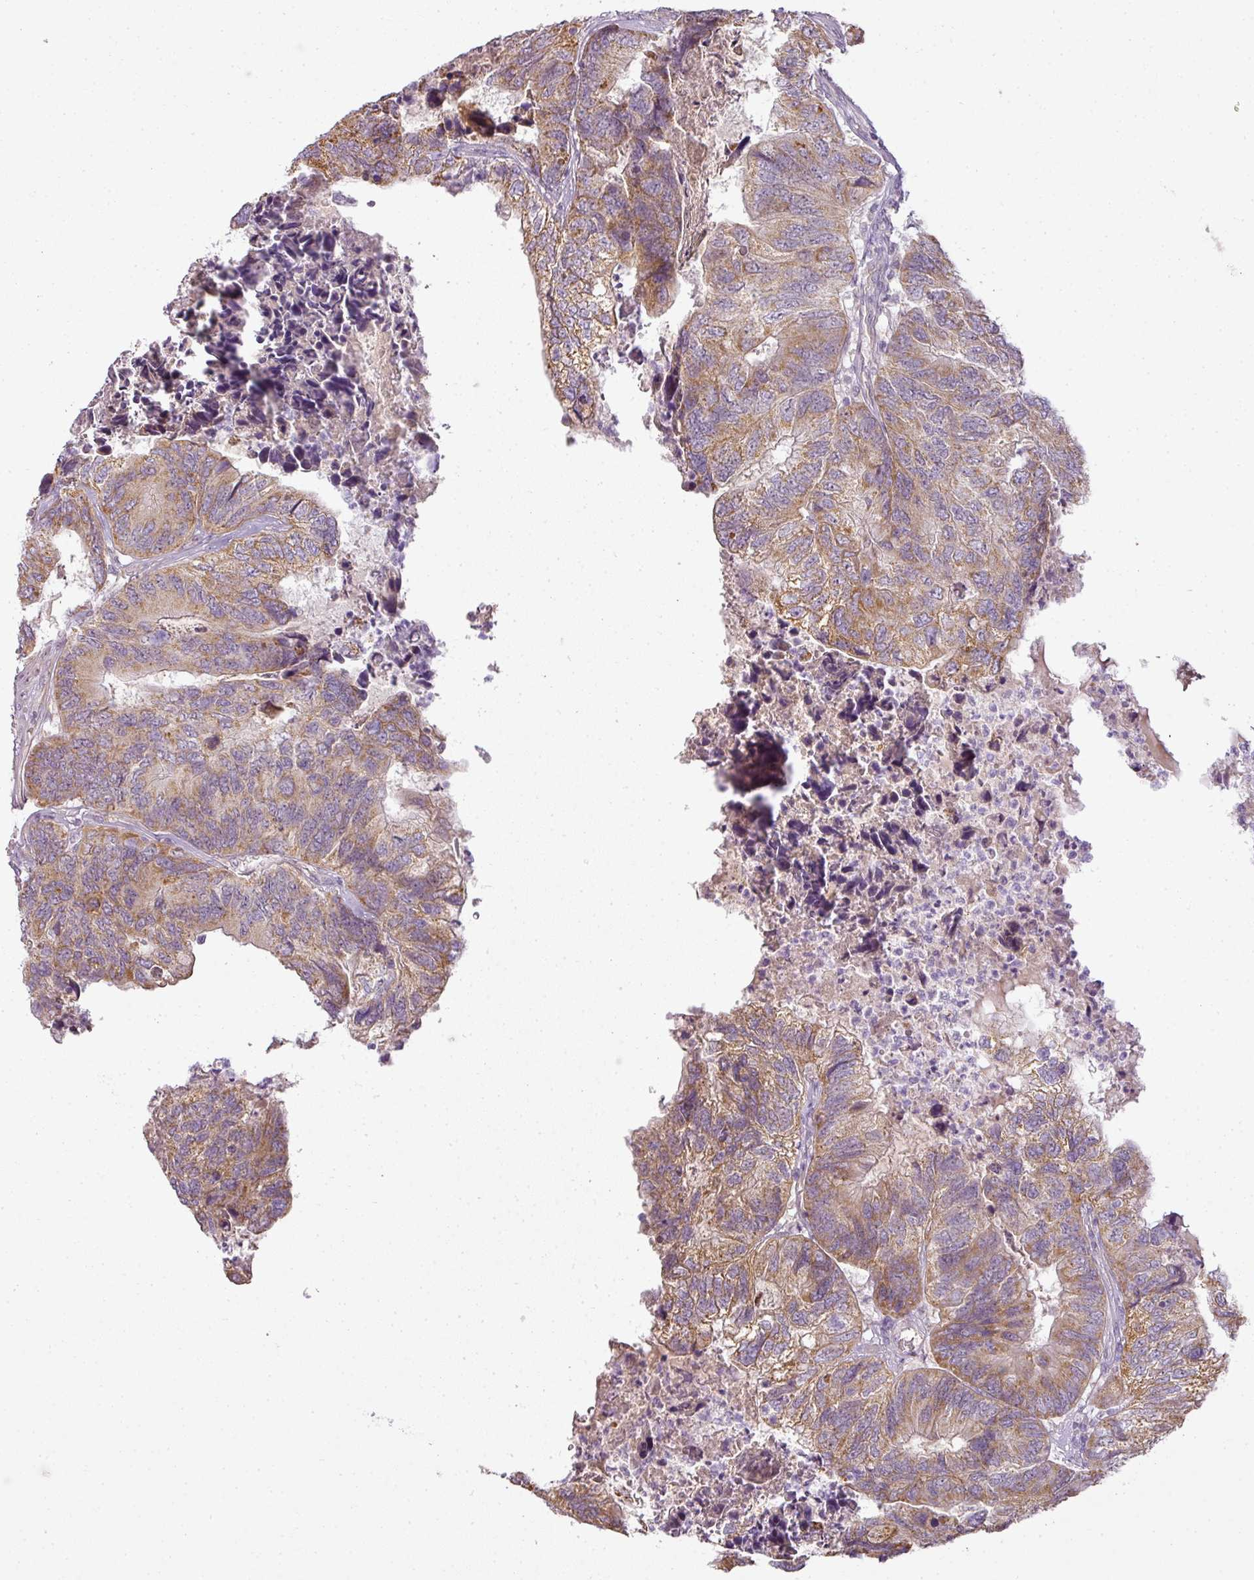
{"staining": {"intensity": "moderate", "quantity": ">75%", "location": "cytoplasmic/membranous"}, "tissue": "colorectal cancer", "cell_type": "Tumor cells", "image_type": "cancer", "snomed": [{"axis": "morphology", "description": "Adenocarcinoma, NOS"}, {"axis": "topography", "description": "Colon"}], "caption": "Protein staining demonstrates moderate cytoplasmic/membranous staining in about >75% of tumor cells in colorectal cancer.", "gene": "LY75", "patient": {"sex": "female", "age": 67}}